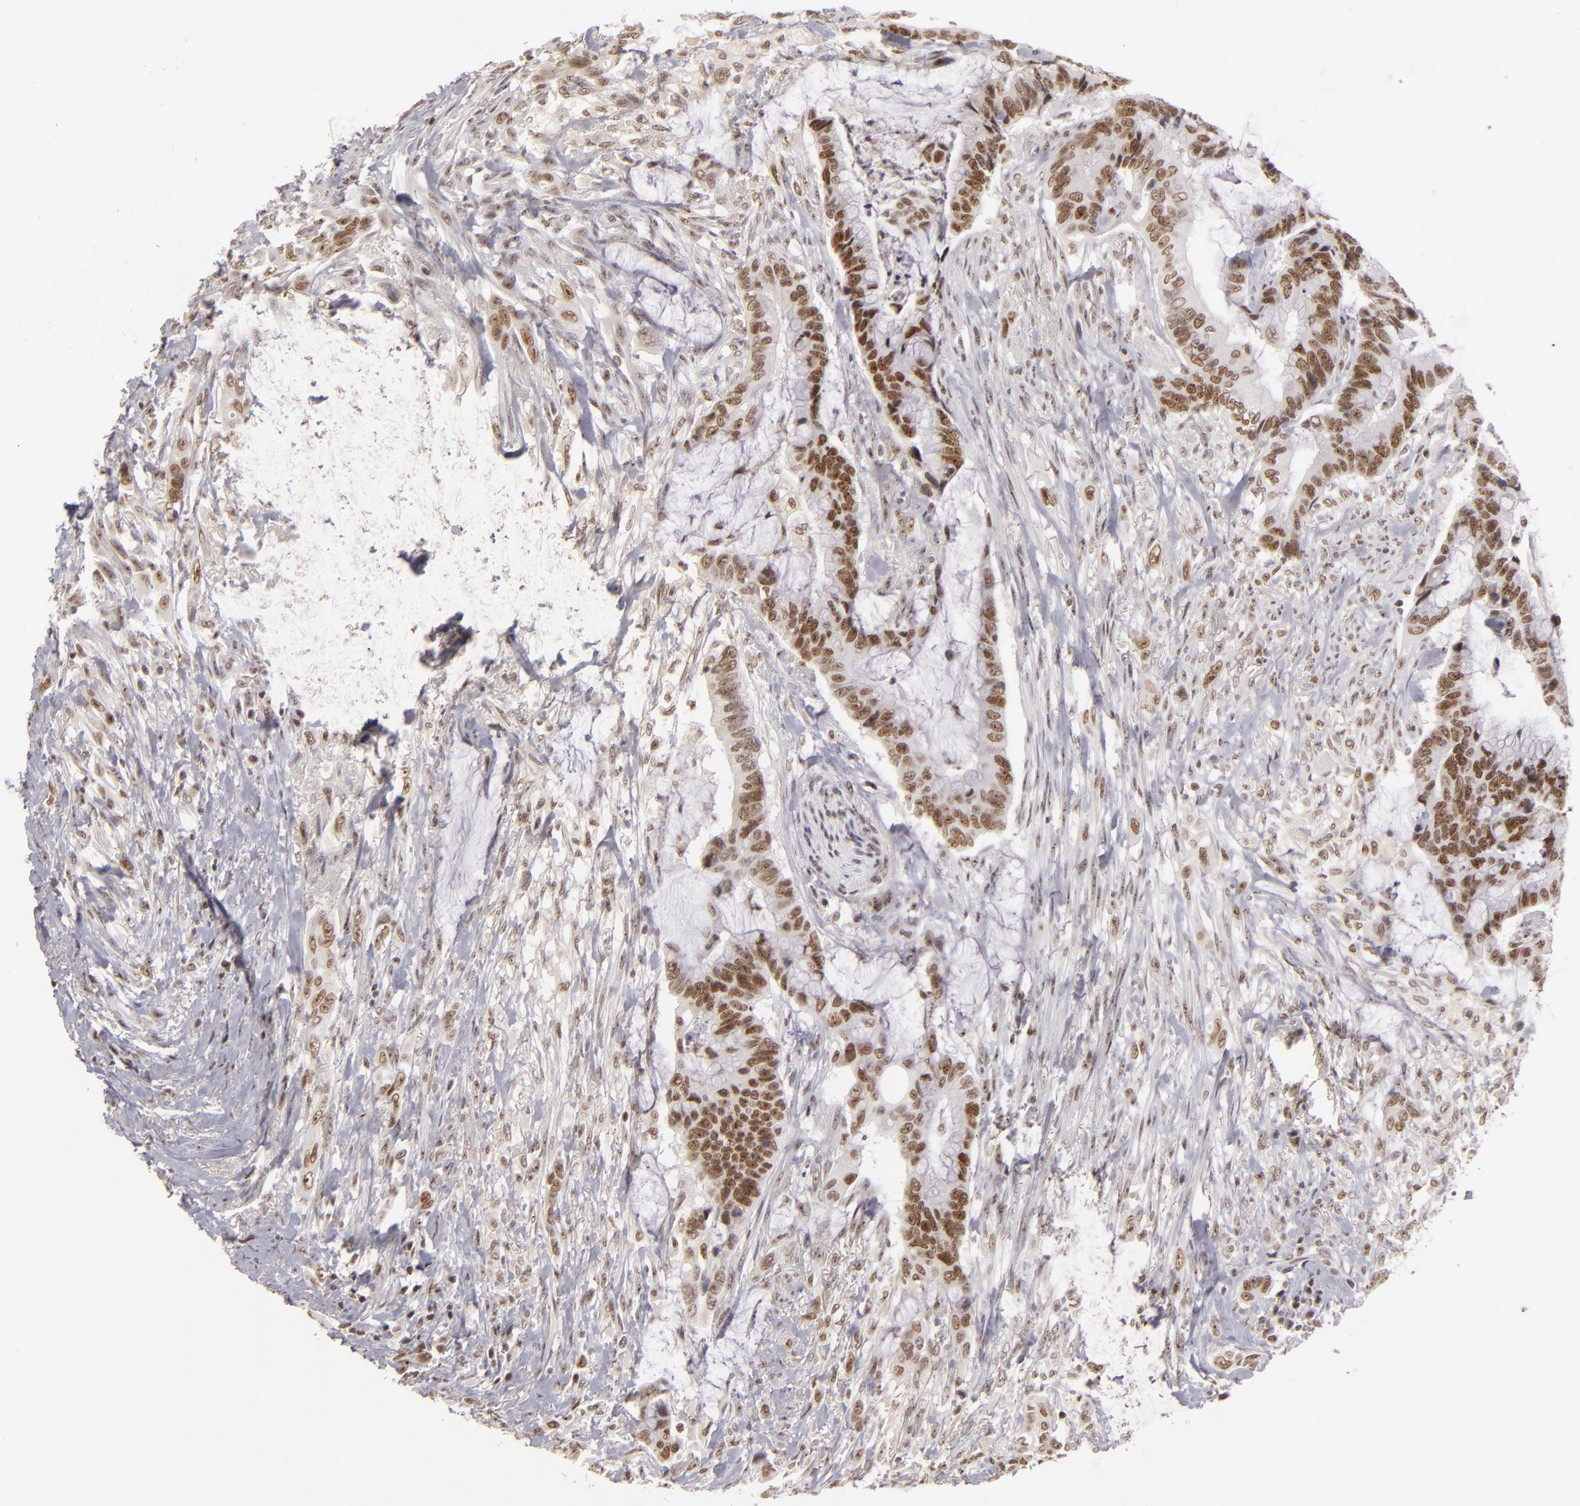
{"staining": {"intensity": "strong", "quantity": ">75%", "location": "nuclear"}, "tissue": "colorectal cancer", "cell_type": "Tumor cells", "image_type": "cancer", "snomed": [{"axis": "morphology", "description": "Adenocarcinoma, NOS"}, {"axis": "topography", "description": "Rectum"}], "caption": "The image demonstrates a brown stain indicating the presence of a protein in the nuclear of tumor cells in adenocarcinoma (colorectal). (Brightfield microscopy of DAB IHC at high magnification).", "gene": "DAXX", "patient": {"sex": "female", "age": 59}}